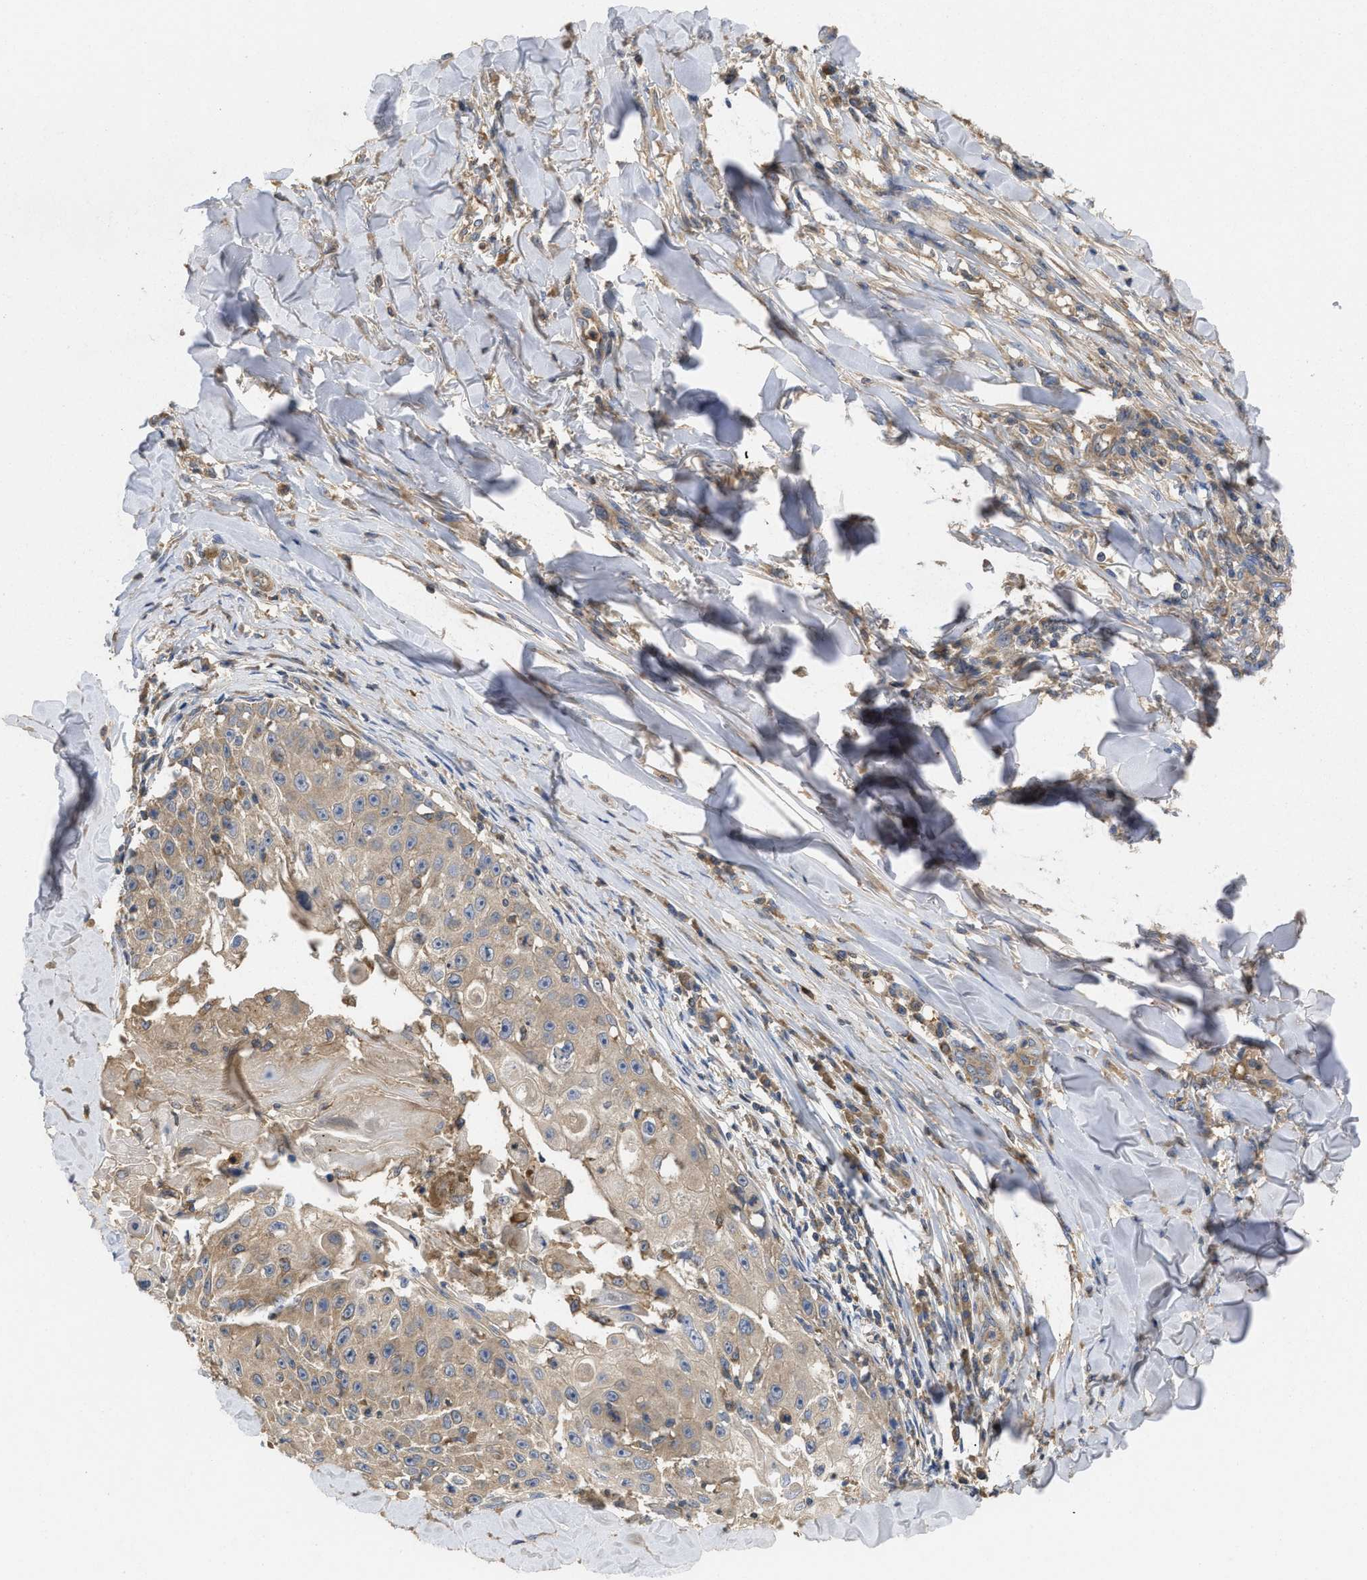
{"staining": {"intensity": "weak", "quantity": ">75%", "location": "cytoplasmic/membranous"}, "tissue": "skin cancer", "cell_type": "Tumor cells", "image_type": "cancer", "snomed": [{"axis": "morphology", "description": "Squamous cell carcinoma, NOS"}, {"axis": "topography", "description": "Skin"}], "caption": "An IHC photomicrograph of neoplastic tissue is shown. Protein staining in brown shows weak cytoplasmic/membranous positivity in squamous cell carcinoma (skin) within tumor cells.", "gene": "RNF216", "patient": {"sex": "male", "age": 86}}